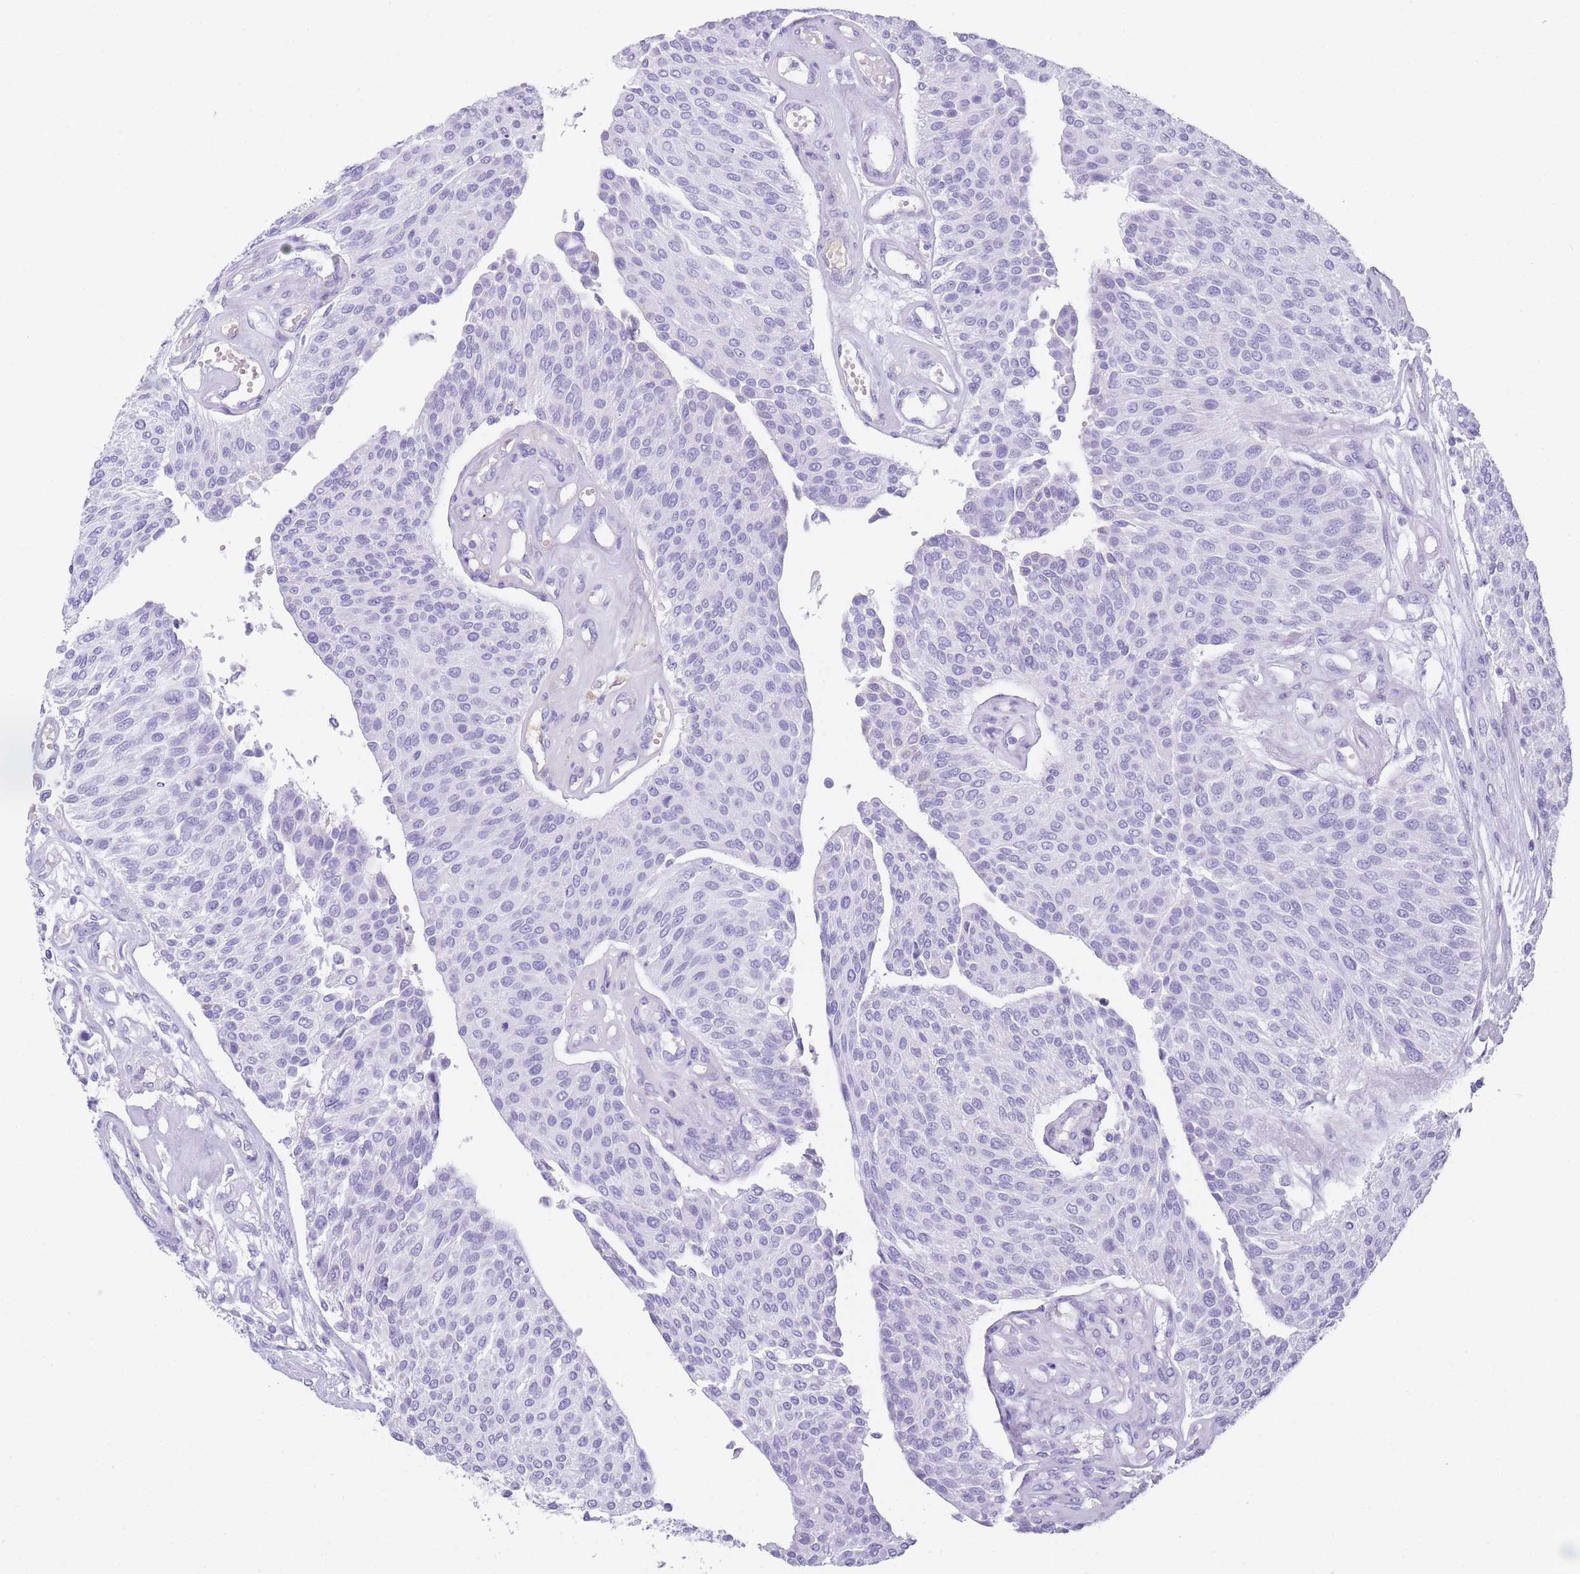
{"staining": {"intensity": "negative", "quantity": "none", "location": "none"}, "tissue": "urothelial cancer", "cell_type": "Tumor cells", "image_type": "cancer", "snomed": [{"axis": "morphology", "description": "Urothelial carcinoma, NOS"}, {"axis": "topography", "description": "Urinary bladder"}], "caption": "The photomicrograph displays no significant positivity in tumor cells of transitional cell carcinoma. (Stains: DAB immunohistochemistry with hematoxylin counter stain, Microscopy: brightfield microscopy at high magnification).", "gene": "TNFSF11", "patient": {"sex": "male", "age": 55}}